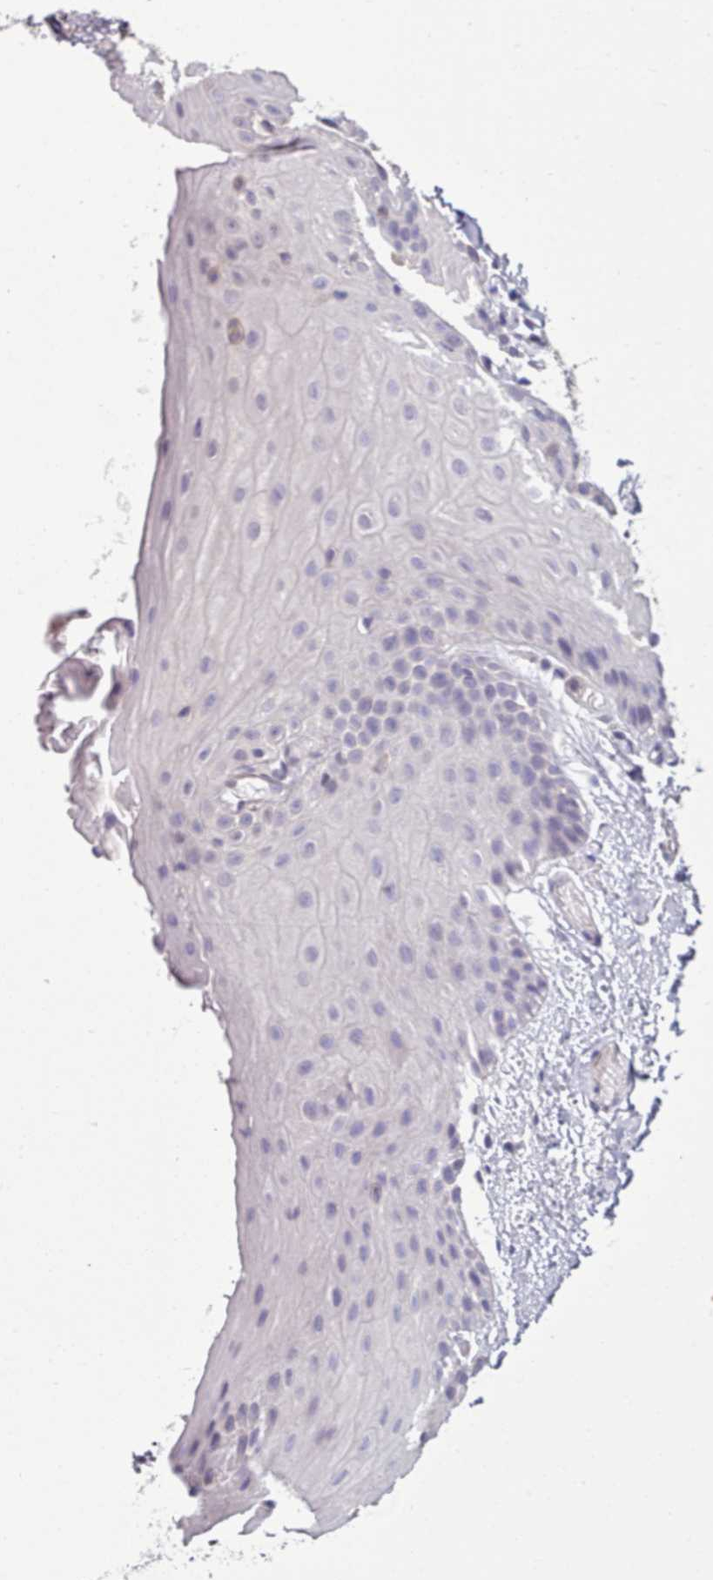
{"staining": {"intensity": "negative", "quantity": "none", "location": "none"}, "tissue": "oral mucosa", "cell_type": "Squamous epithelial cells", "image_type": "normal", "snomed": [{"axis": "morphology", "description": "Normal tissue, NOS"}, {"axis": "topography", "description": "Oral tissue"}], "caption": "Immunohistochemistry (IHC) micrograph of benign oral mucosa: oral mucosa stained with DAB (3,3'-diaminobenzidine) exhibits no significant protein positivity in squamous epithelial cells. (Stains: DAB IHC with hematoxylin counter stain, Microscopy: brightfield microscopy at high magnification).", "gene": "DPF1", "patient": {"sex": "female", "age": 67}}